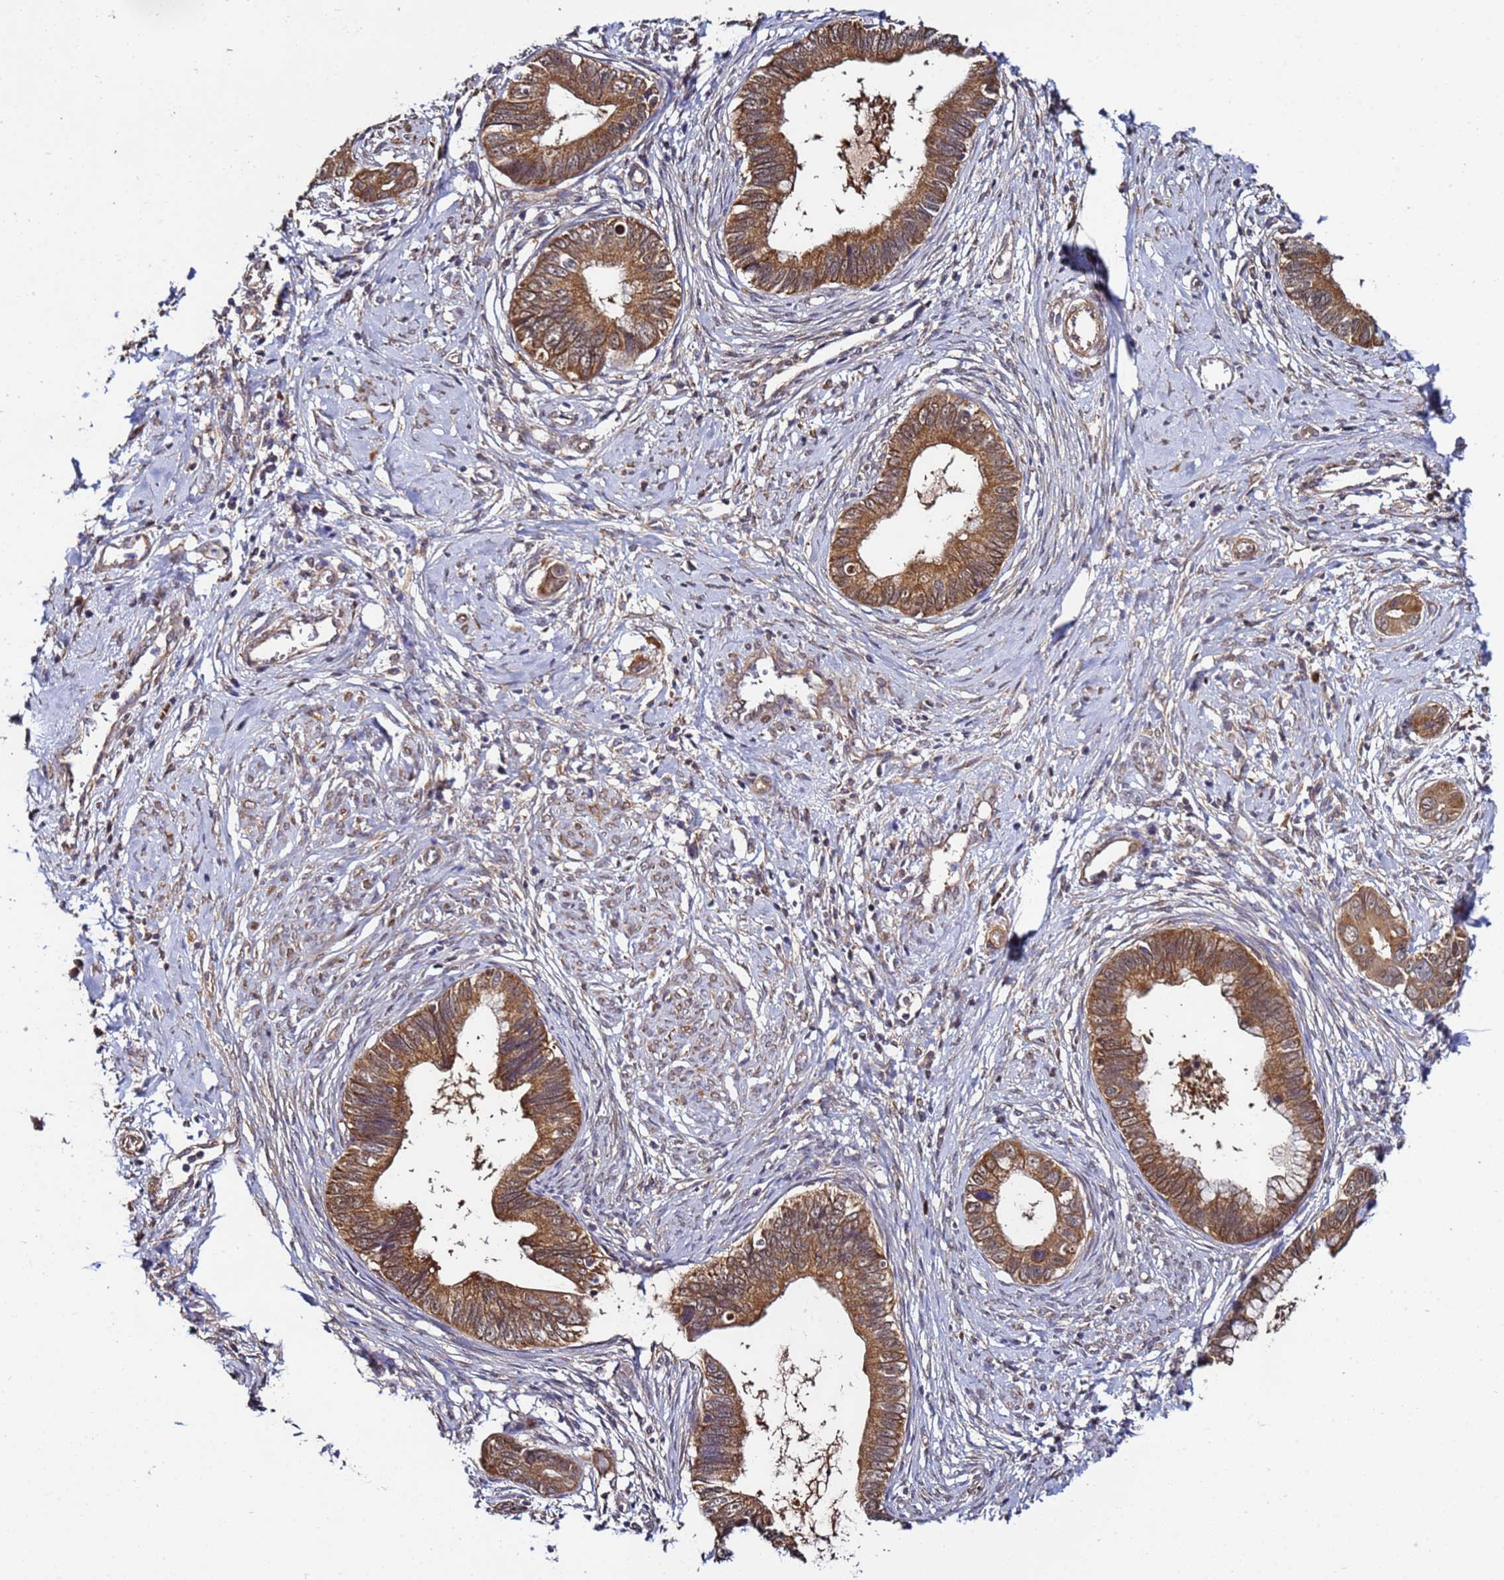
{"staining": {"intensity": "moderate", "quantity": ">75%", "location": "cytoplasmic/membranous"}, "tissue": "cervical cancer", "cell_type": "Tumor cells", "image_type": "cancer", "snomed": [{"axis": "morphology", "description": "Adenocarcinoma, NOS"}, {"axis": "topography", "description": "Cervix"}], "caption": "Cervical cancer was stained to show a protein in brown. There is medium levels of moderate cytoplasmic/membranous staining in about >75% of tumor cells. The protein of interest is stained brown, and the nuclei are stained in blue (DAB IHC with brightfield microscopy, high magnification).", "gene": "NAXE", "patient": {"sex": "female", "age": 44}}